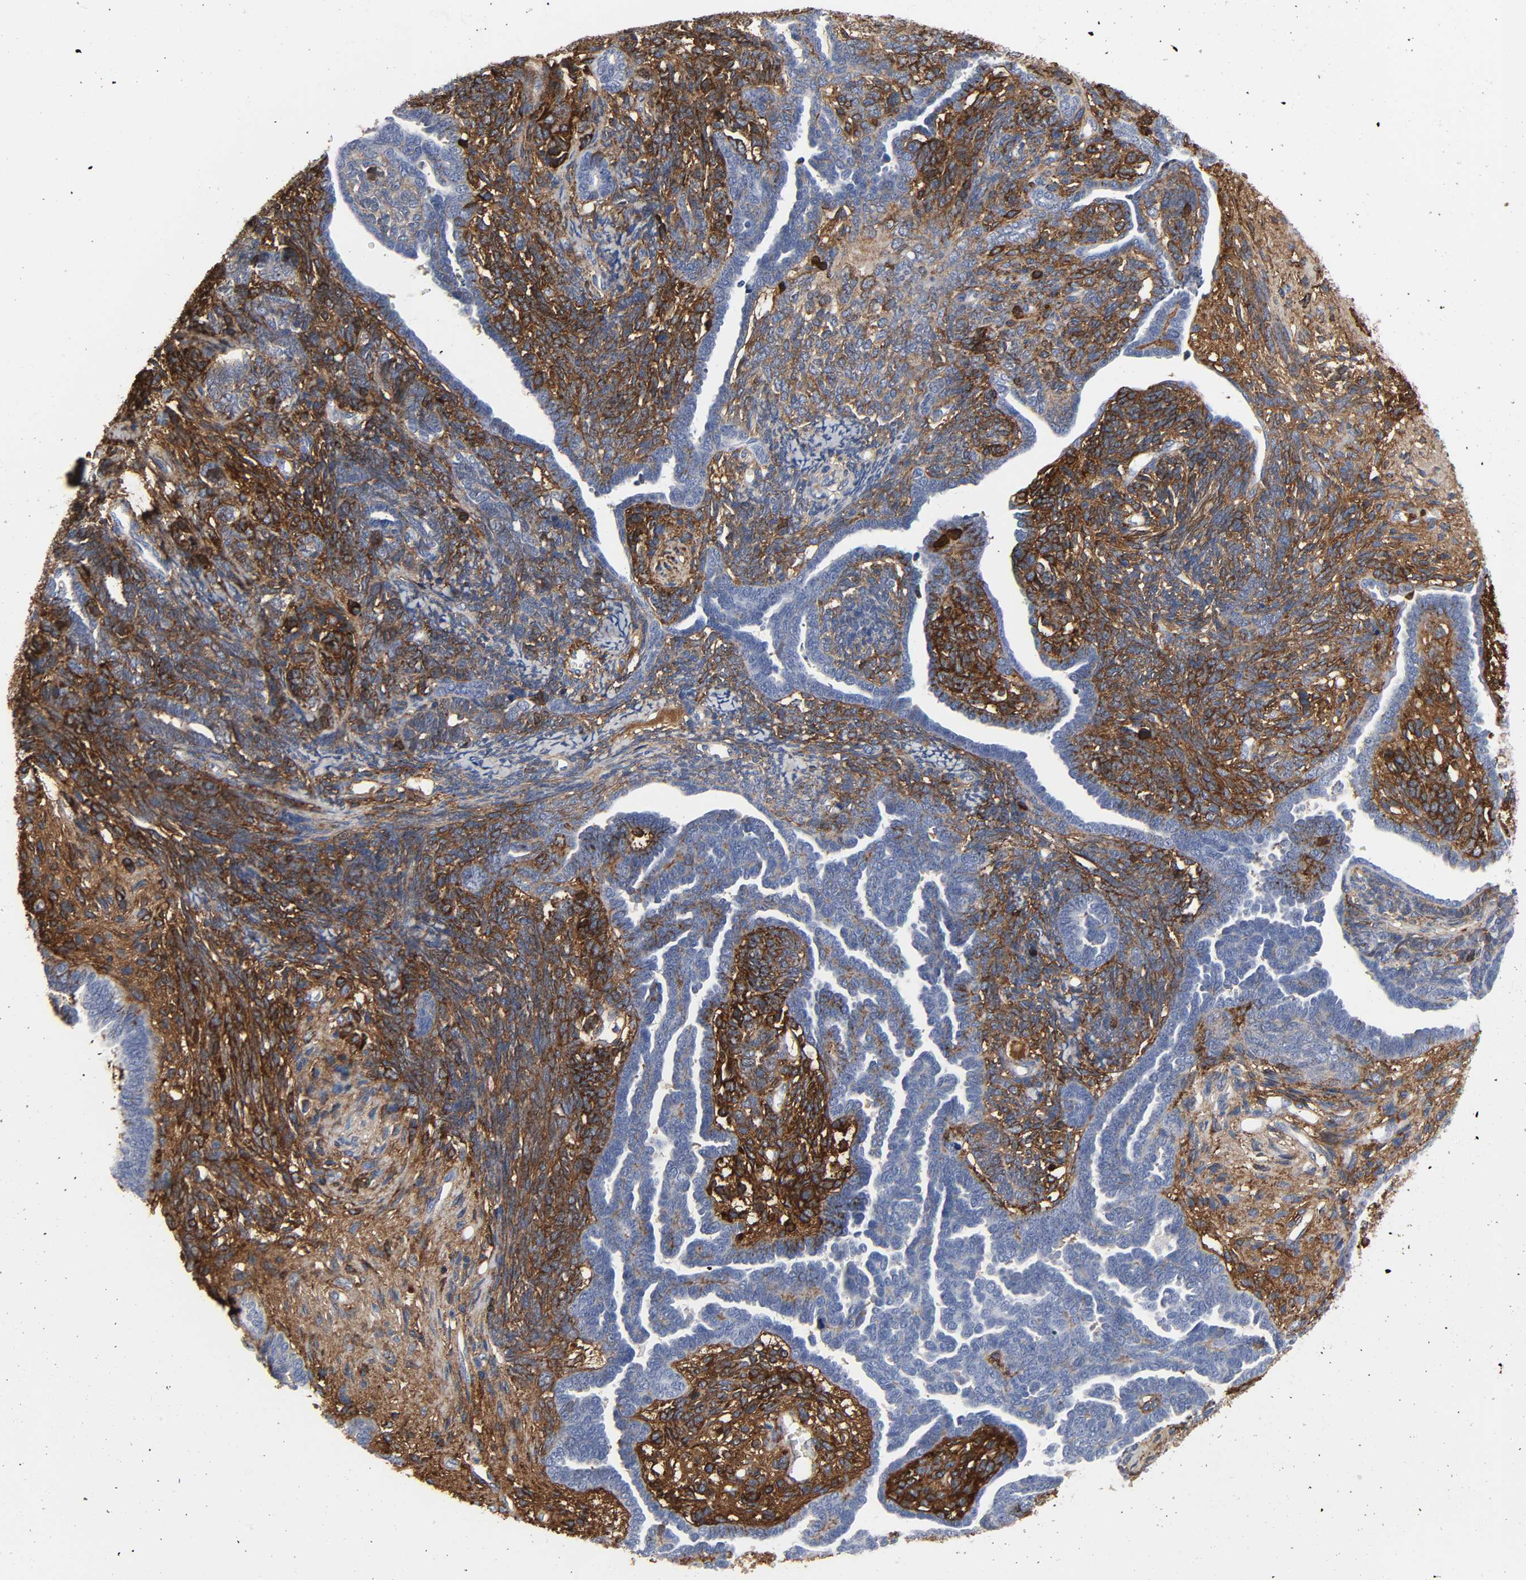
{"staining": {"intensity": "strong", "quantity": "<25%", "location": "cytoplasmic/membranous"}, "tissue": "endometrial cancer", "cell_type": "Tumor cells", "image_type": "cancer", "snomed": [{"axis": "morphology", "description": "Neoplasm, malignant, NOS"}, {"axis": "topography", "description": "Endometrium"}], "caption": "A photomicrograph of human endometrial cancer stained for a protein shows strong cytoplasmic/membranous brown staining in tumor cells.", "gene": "FBLN1", "patient": {"sex": "female", "age": 74}}